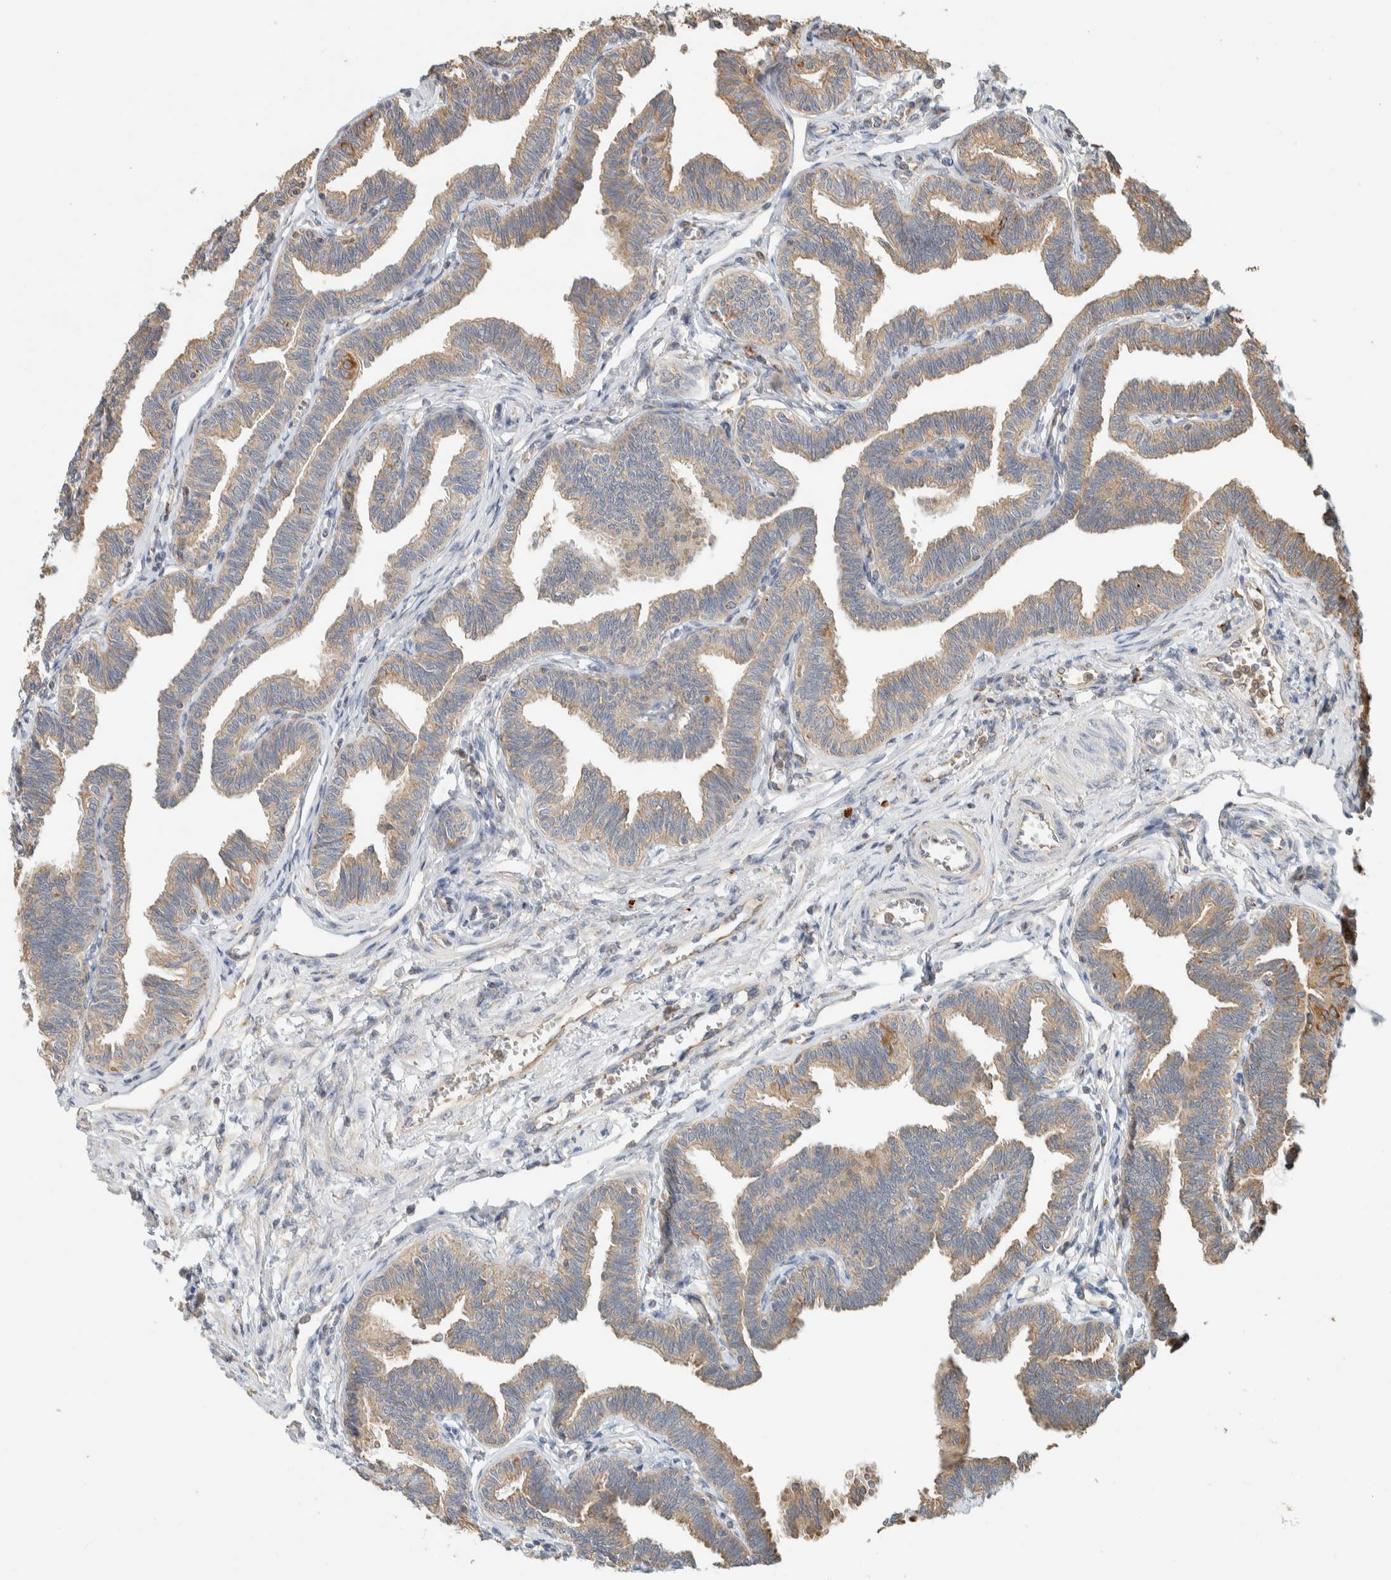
{"staining": {"intensity": "moderate", "quantity": "25%-75%", "location": "cytoplasmic/membranous"}, "tissue": "fallopian tube", "cell_type": "Glandular cells", "image_type": "normal", "snomed": [{"axis": "morphology", "description": "Normal tissue, NOS"}, {"axis": "topography", "description": "Fallopian tube"}, {"axis": "topography", "description": "Ovary"}], "caption": "Fallopian tube stained for a protein (brown) shows moderate cytoplasmic/membranous positive expression in about 25%-75% of glandular cells.", "gene": "RAB11FIP1", "patient": {"sex": "female", "age": 23}}